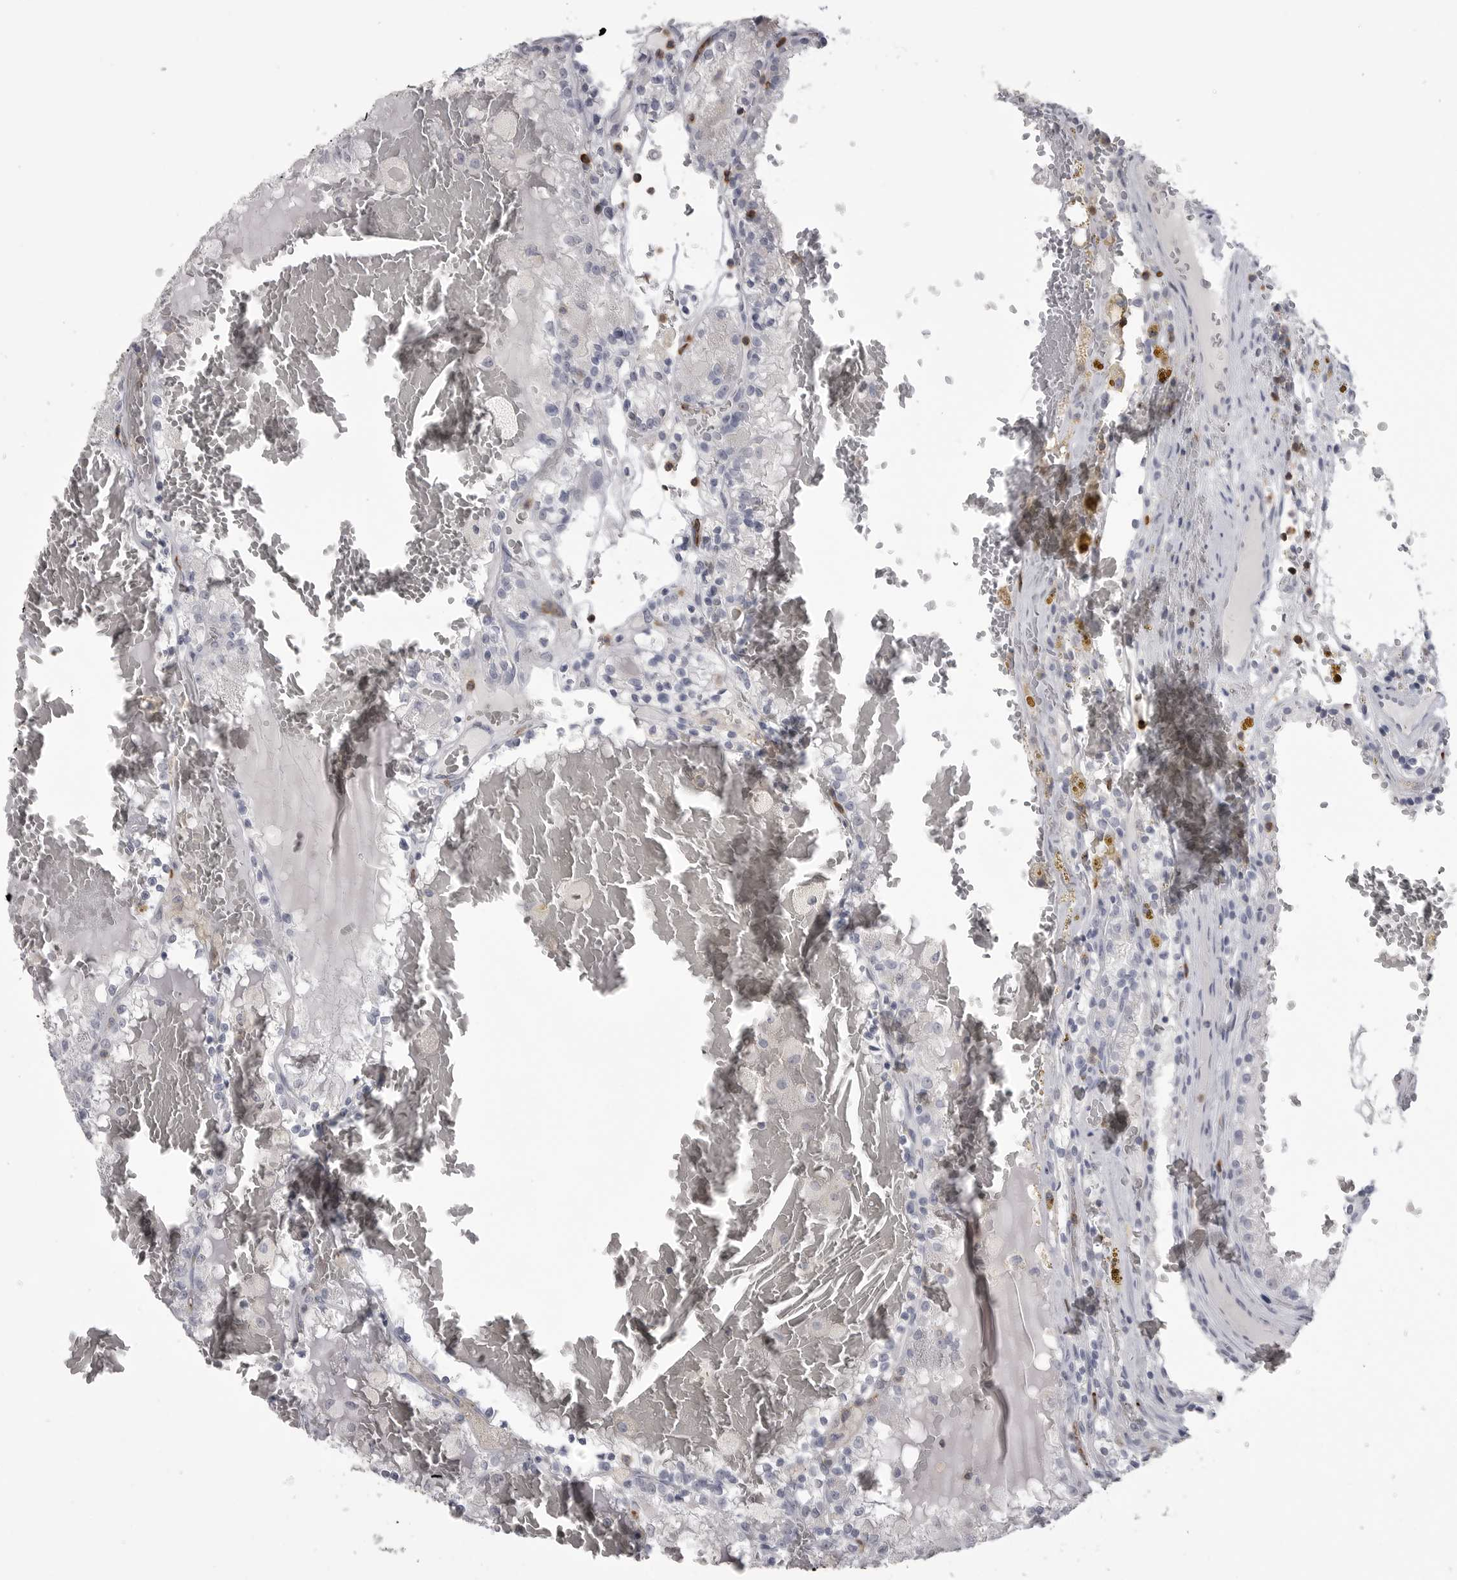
{"staining": {"intensity": "negative", "quantity": "none", "location": "none"}, "tissue": "renal cancer", "cell_type": "Tumor cells", "image_type": "cancer", "snomed": [{"axis": "morphology", "description": "Adenocarcinoma, NOS"}, {"axis": "topography", "description": "Kidney"}], "caption": "A photomicrograph of human renal cancer is negative for staining in tumor cells.", "gene": "ITGAL", "patient": {"sex": "female", "age": 56}}